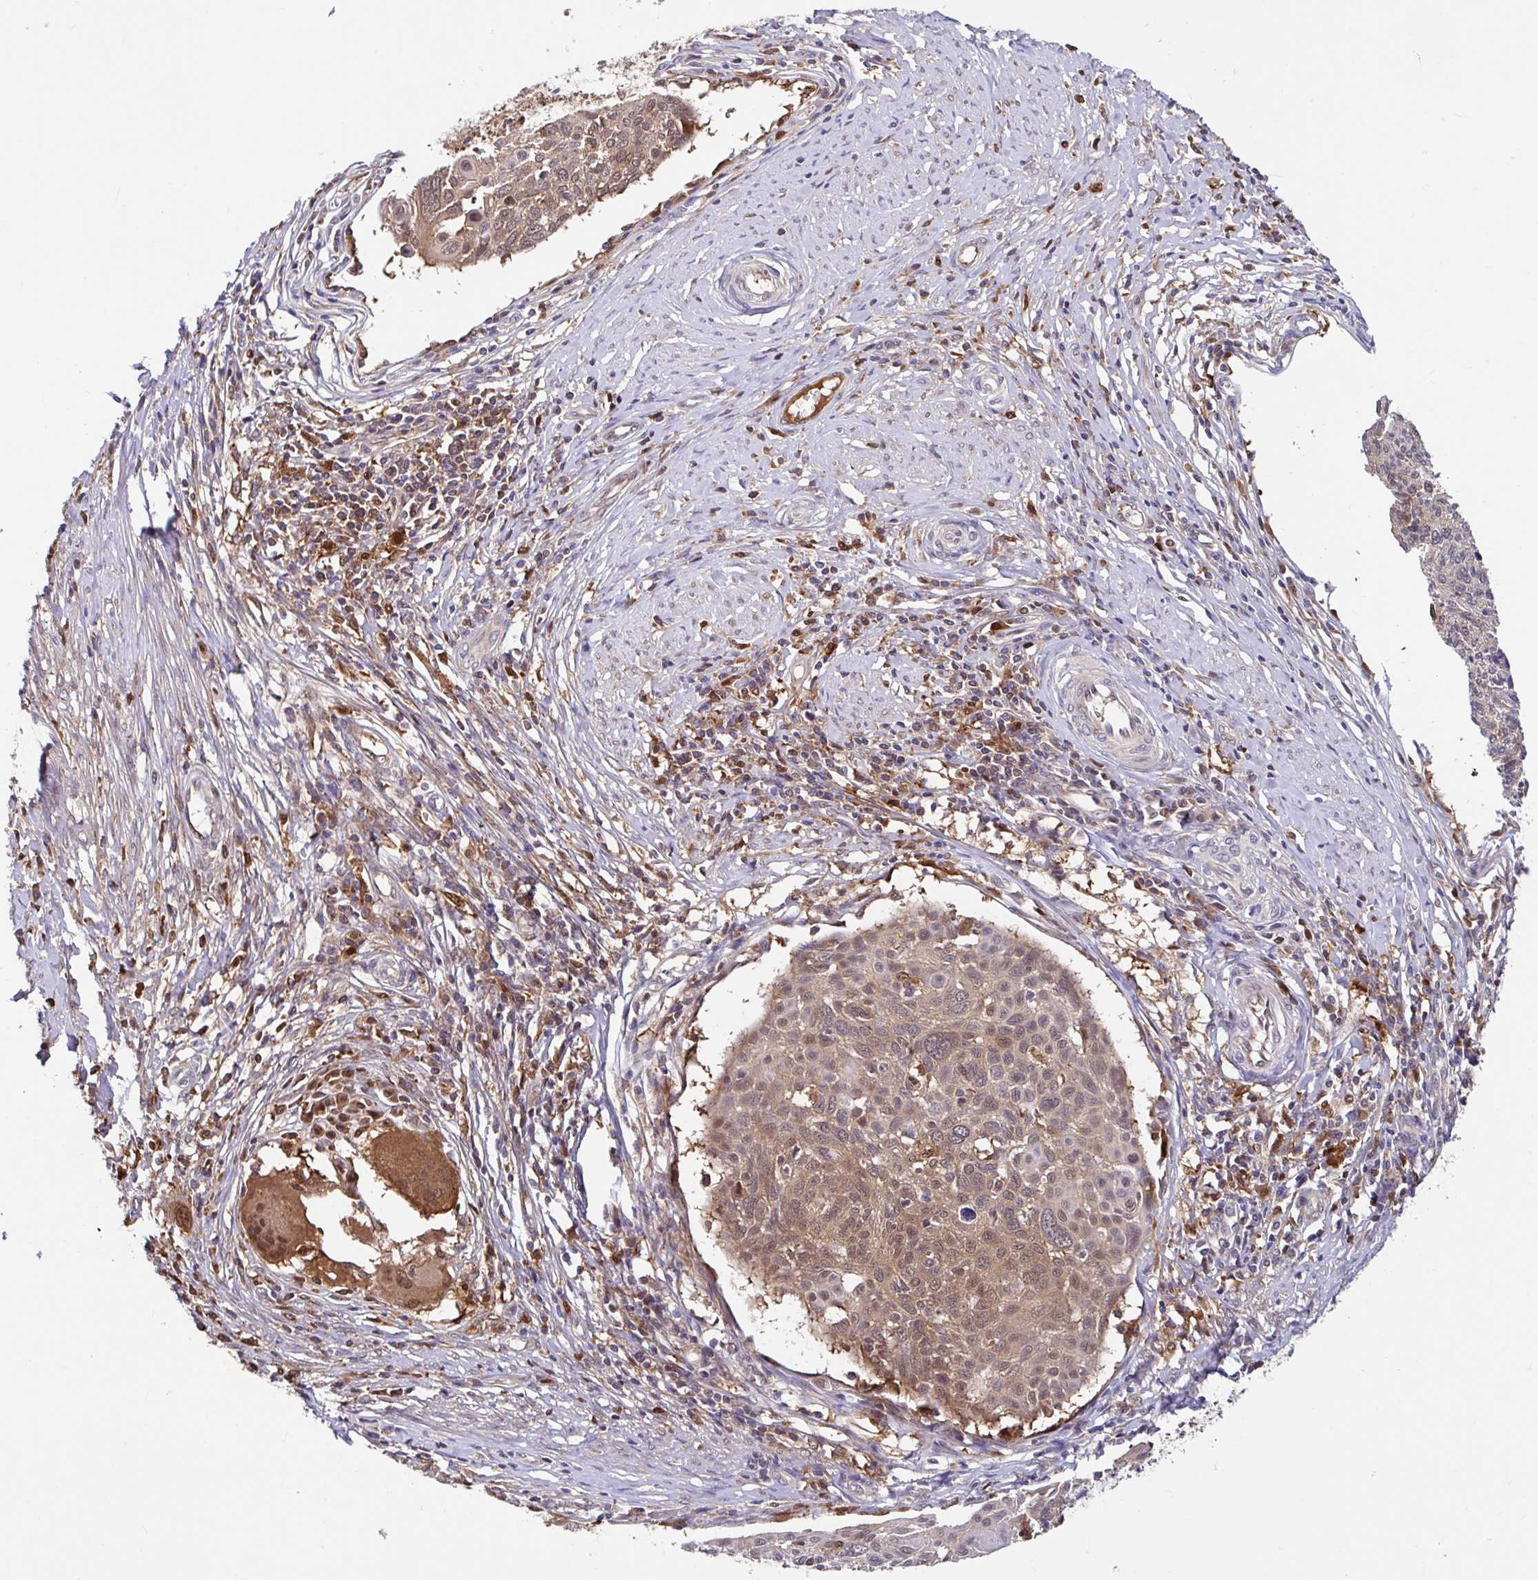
{"staining": {"intensity": "weak", "quantity": "25%-75%", "location": "cytoplasmic/membranous,nuclear"}, "tissue": "cervical cancer", "cell_type": "Tumor cells", "image_type": "cancer", "snomed": [{"axis": "morphology", "description": "Squamous cell carcinoma, NOS"}, {"axis": "topography", "description": "Cervix"}], "caption": "Tumor cells reveal low levels of weak cytoplasmic/membranous and nuclear expression in approximately 25%-75% of cells in squamous cell carcinoma (cervical).", "gene": "BLVRA", "patient": {"sex": "female", "age": 49}}